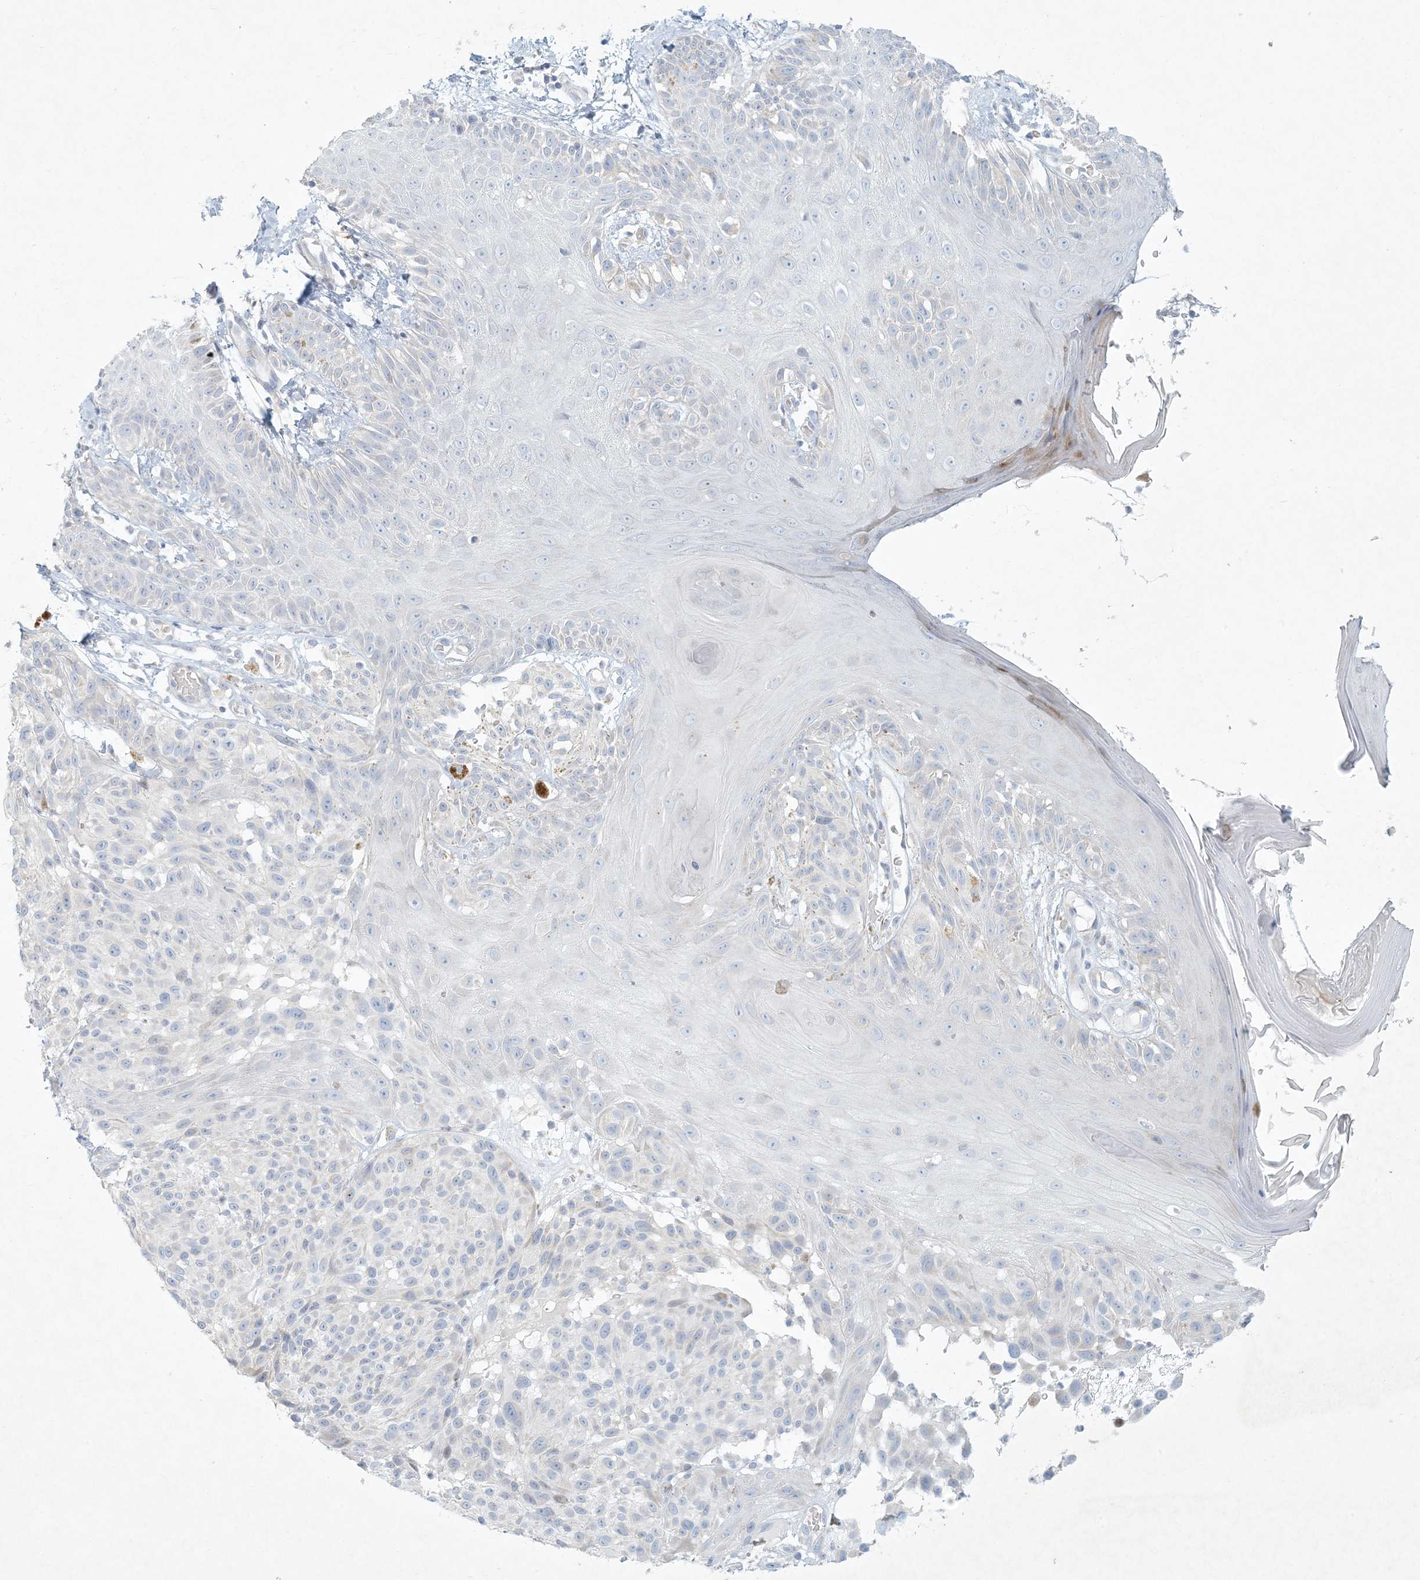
{"staining": {"intensity": "negative", "quantity": "none", "location": "none"}, "tissue": "melanoma", "cell_type": "Tumor cells", "image_type": "cancer", "snomed": [{"axis": "morphology", "description": "Malignant melanoma, NOS"}, {"axis": "topography", "description": "Skin"}], "caption": "Protein analysis of melanoma displays no significant staining in tumor cells. Brightfield microscopy of immunohistochemistry stained with DAB (3,3'-diaminobenzidine) (brown) and hematoxylin (blue), captured at high magnification.", "gene": "ZNF385D", "patient": {"sex": "male", "age": 83}}